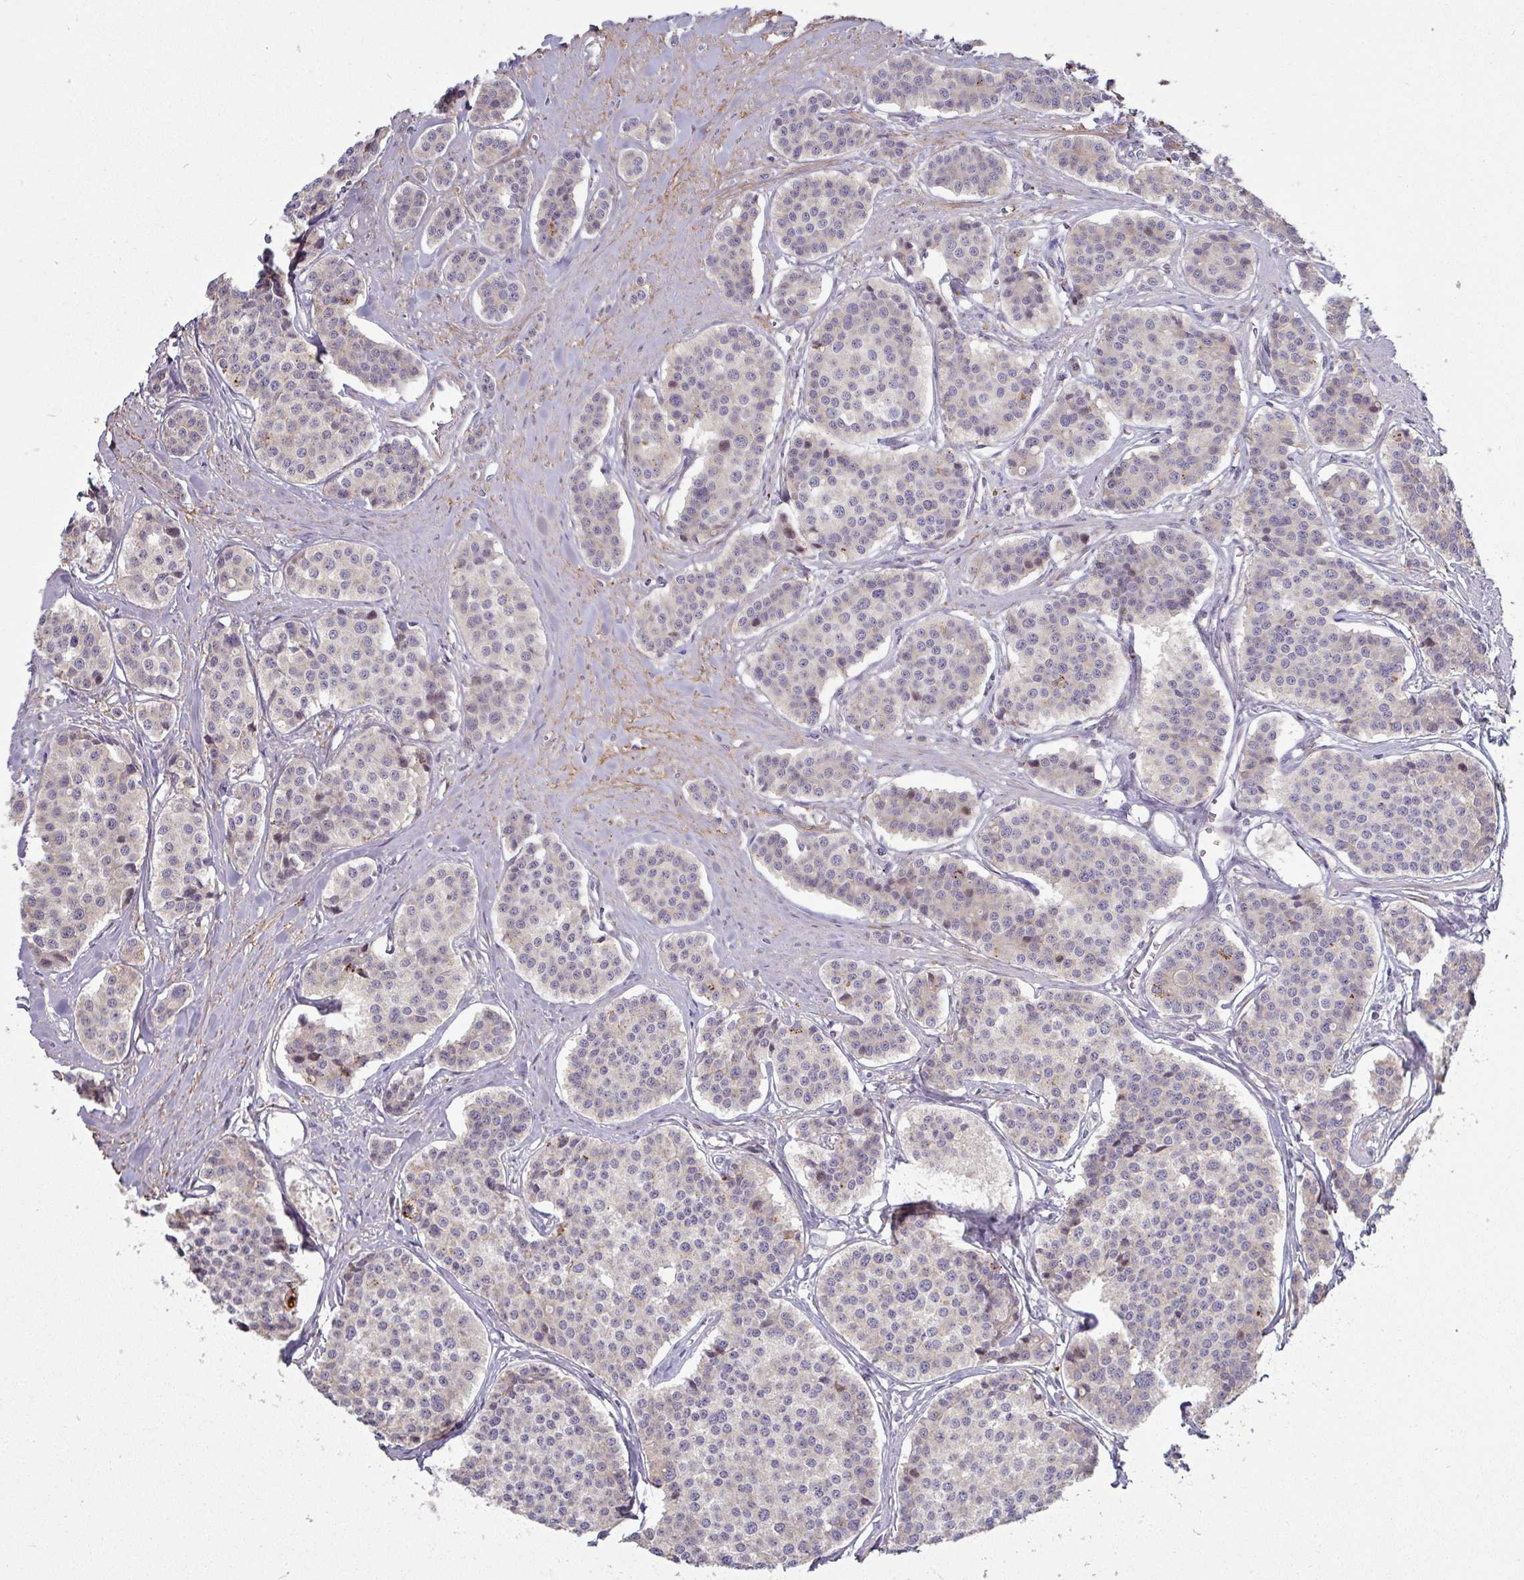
{"staining": {"intensity": "negative", "quantity": "none", "location": "none"}, "tissue": "carcinoid", "cell_type": "Tumor cells", "image_type": "cancer", "snomed": [{"axis": "morphology", "description": "Carcinoid, malignant, NOS"}, {"axis": "topography", "description": "Small intestine"}], "caption": "Immunohistochemical staining of human malignant carcinoid reveals no significant expression in tumor cells.", "gene": "C2orf16", "patient": {"sex": "male", "age": 60}}